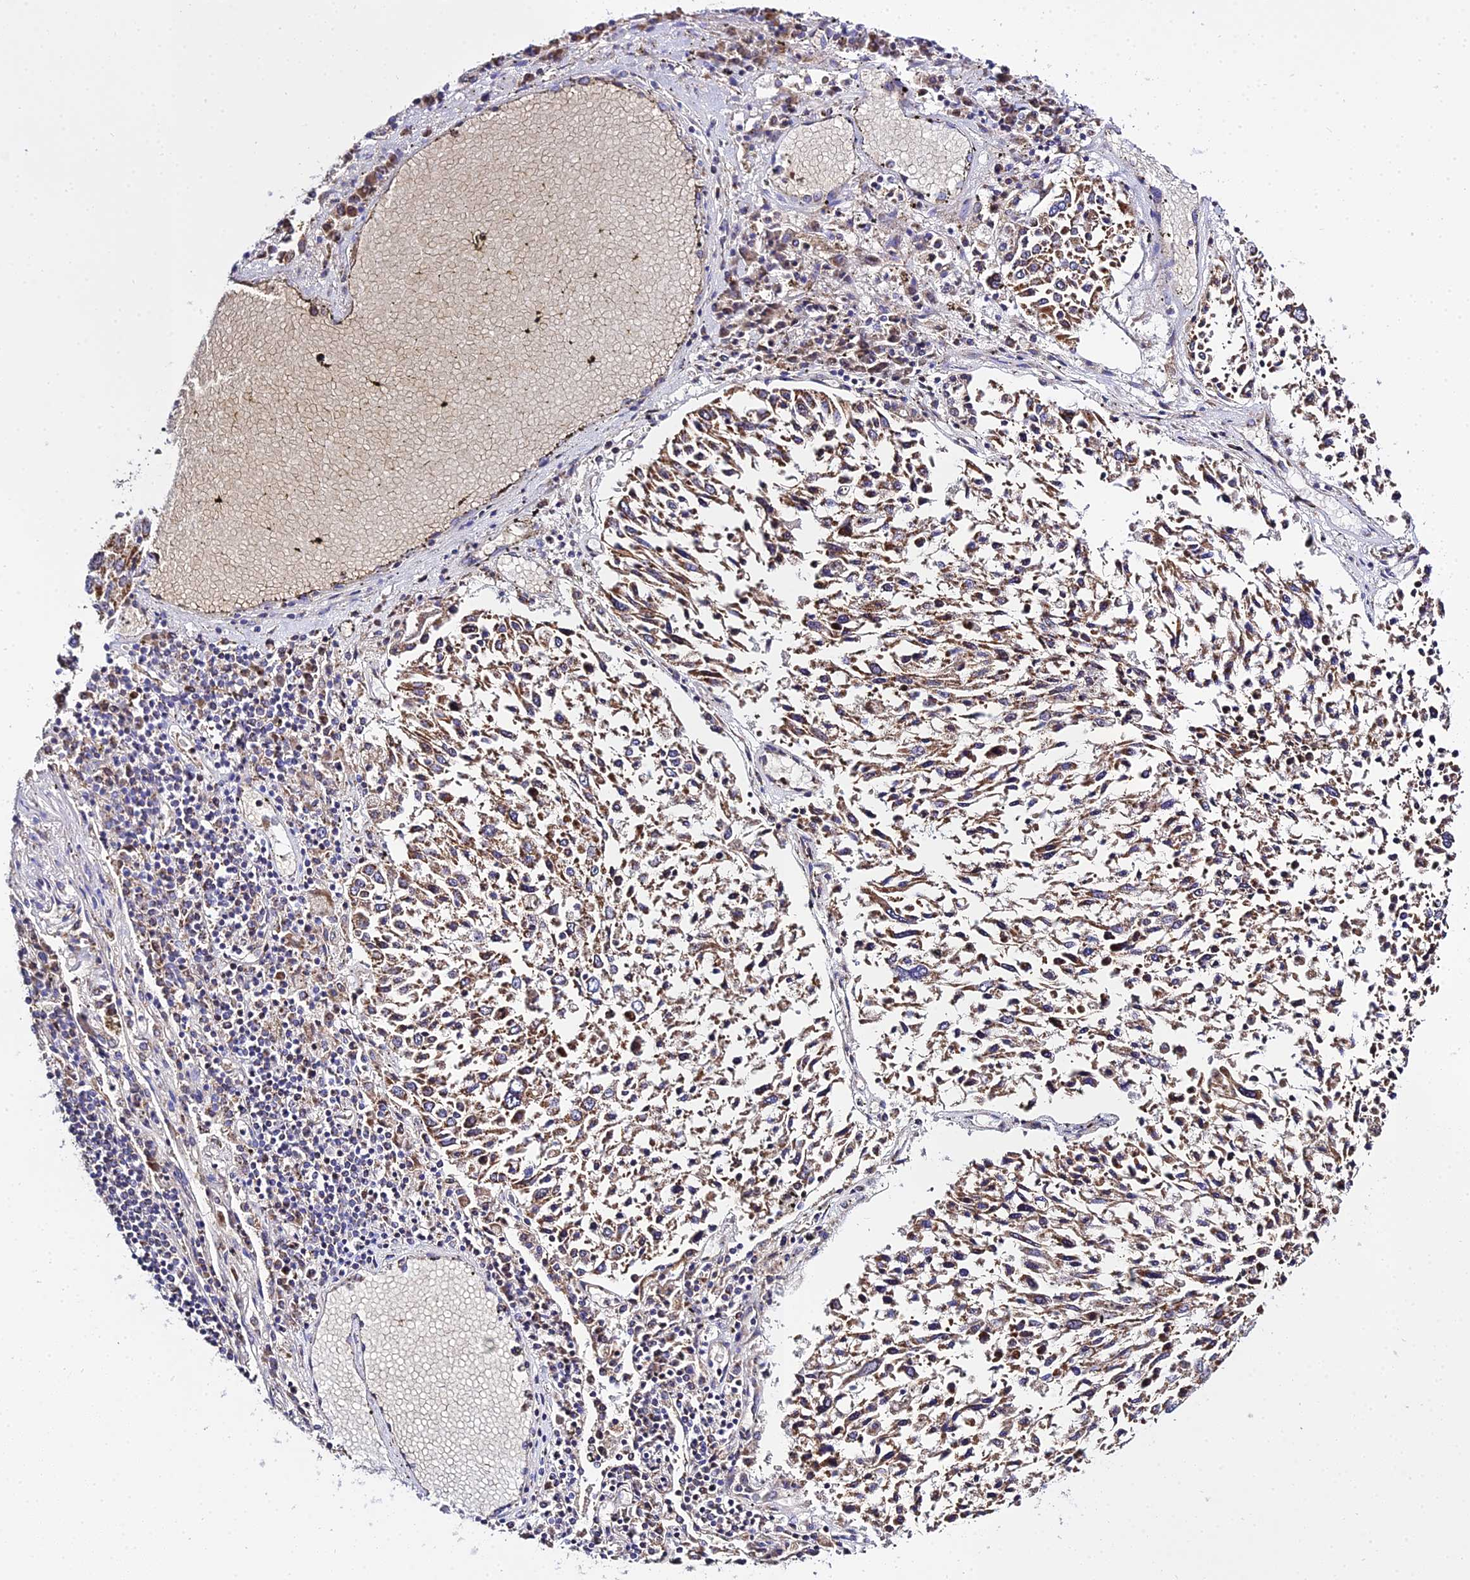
{"staining": {"intensity": "moderate", "quantity": ">75%", "location": "cytoplasmic/membranous"}, "tissue": "lung cancer", "cell_type": "Tumor cells", "image_type": "cancer", "snomed": [{"axis": "morphology", "description": "Squamous cell carcinoma, NOS"}, {"axis": "topography", "description": "Lung"}], "caption": "The photomicrograph demonstrates staining of lung squamous cell carcinoma, revealing moderate cytoplasmic/membranous protein staining (brown color) within tumor cells. (DAB (3,3'-diaminobenzidine) IHC, brown staining for protein, blue staining for nuclei).", "gene": "TYW5", "patient": {"sex": "male", "age": 65}}